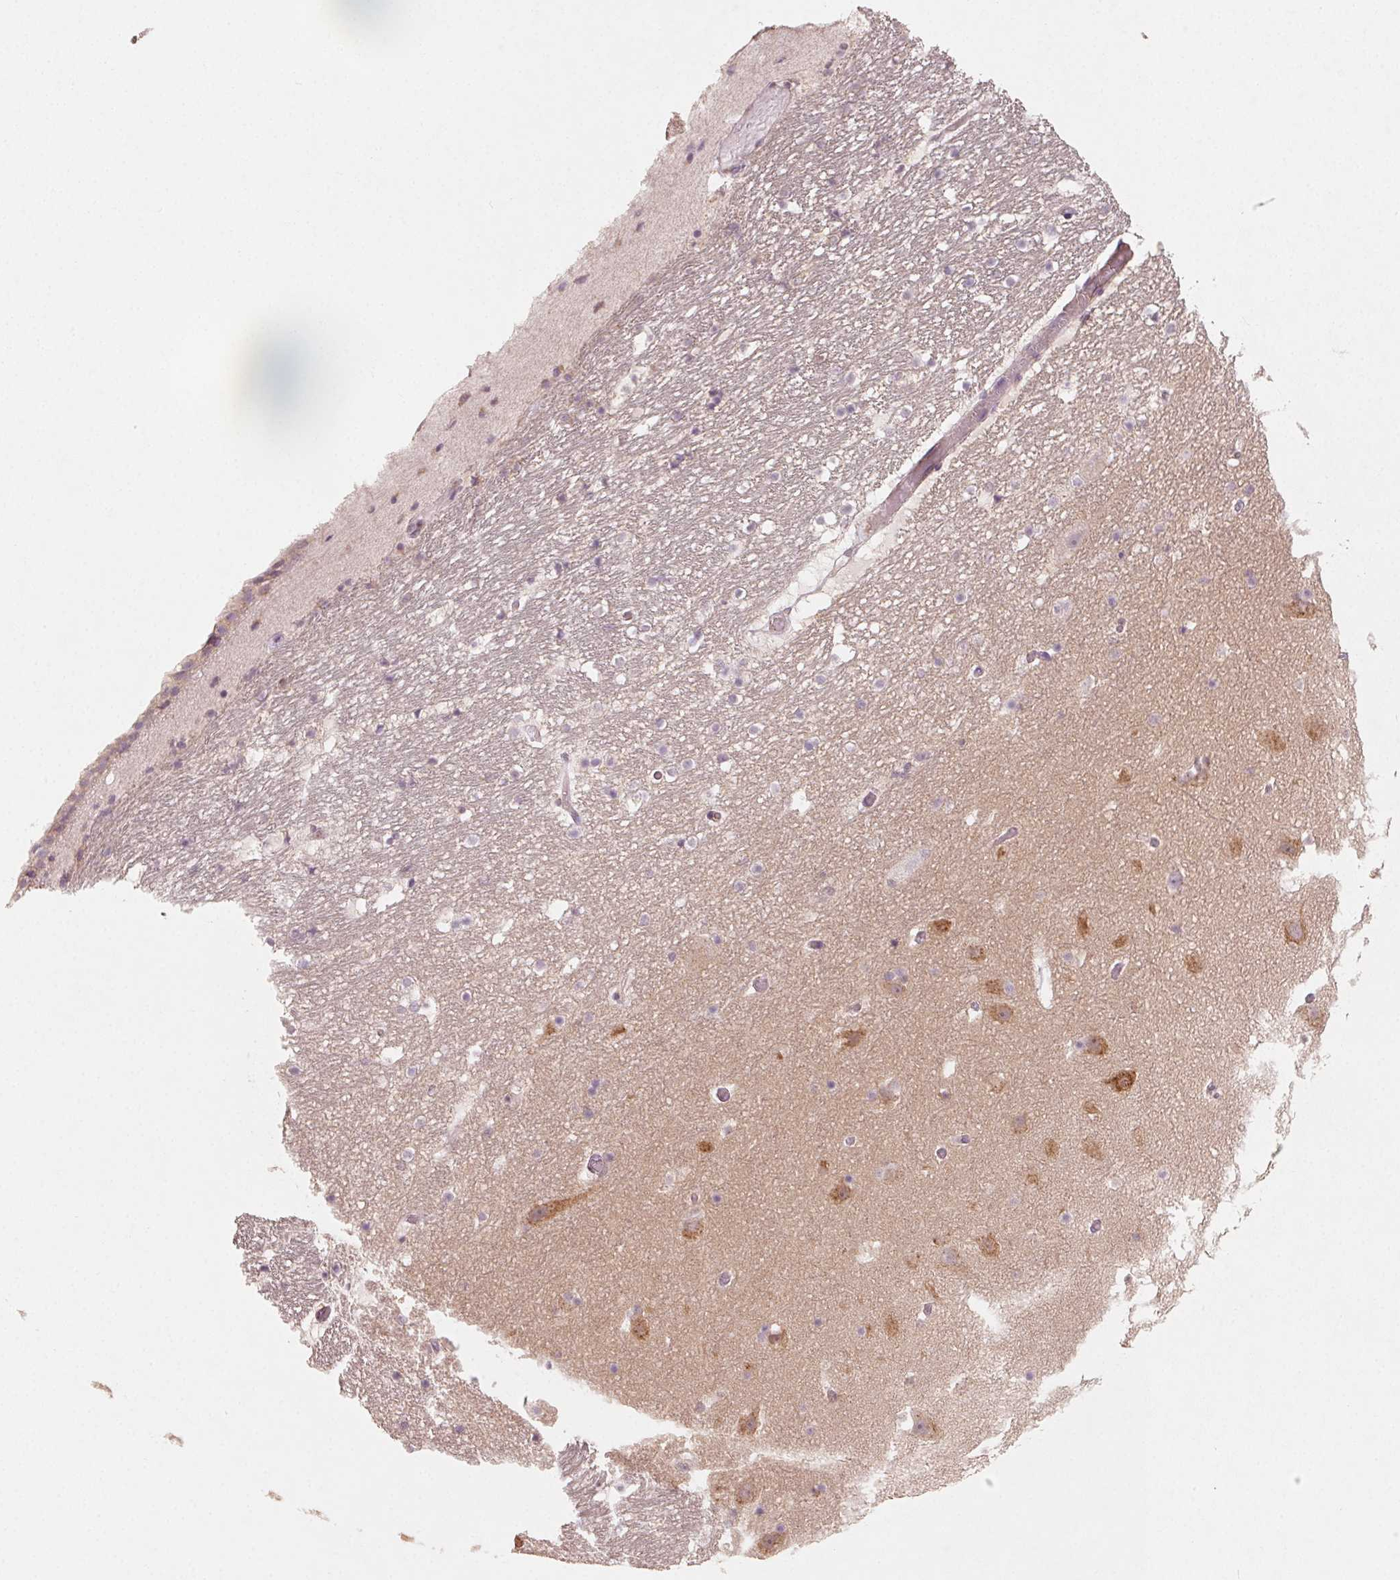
{"staining": {"intensity": "negative", "quantity": "none", "location": "none"}, "tissue": "hippocampus", "cell_type": "Glial cells", "image_type": "normal", "snomed": [{"axis": "morphology", "description": "Normal tissue, NOS"}, {"axis": "topography", "description": "Hippocampus"}], "caption": "The immunohistochemistry (IHC) micrograph has no significant staining in glial cells of hippocampus. Nuclei are stained in blue.", "gene": "AP1S1", "patient": {"sex": "male", "age": 26}}